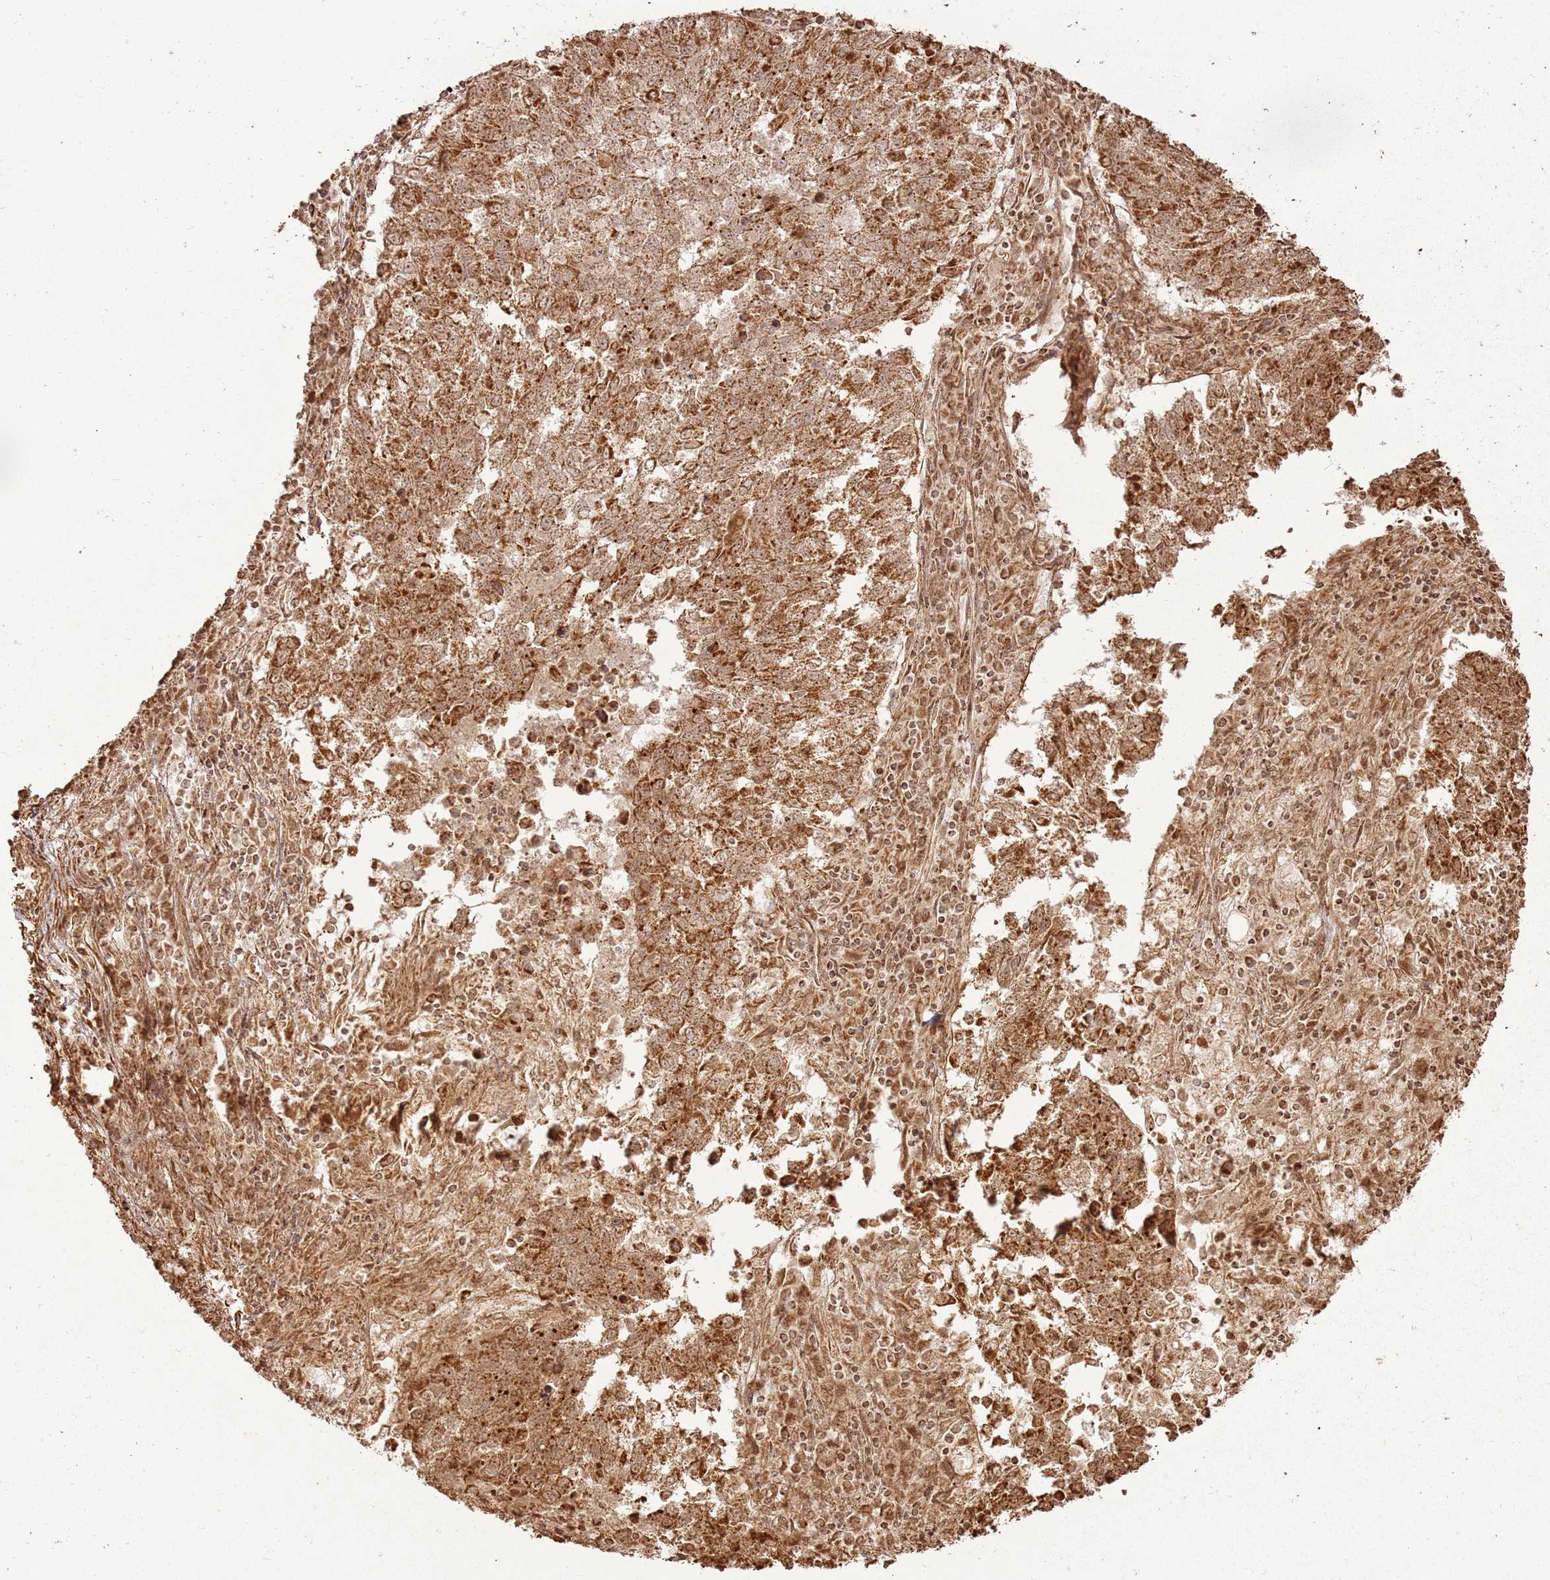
{"staining": {"intensity": "moderate", "quantity": ">75%", "location": "cytoplasmic/membranous"}, "tissue": "lung cancer", "cell_type": "Tumor cells", "image_type": "cancer", "snomed": [{"axis": "morphology", "description": "Squamous cell carcinoma, NOS"}, {"axis": "topography", "description": "Lung"}], "caption": "There is medium levels of moderate cytoplasmic/membranous positivity in tumor cells of lung cancer, as demonstrated by immunohistochemical staining (brown color).", "gene": "MRPS6", "patient": {"sex": "male", "age": 73}}